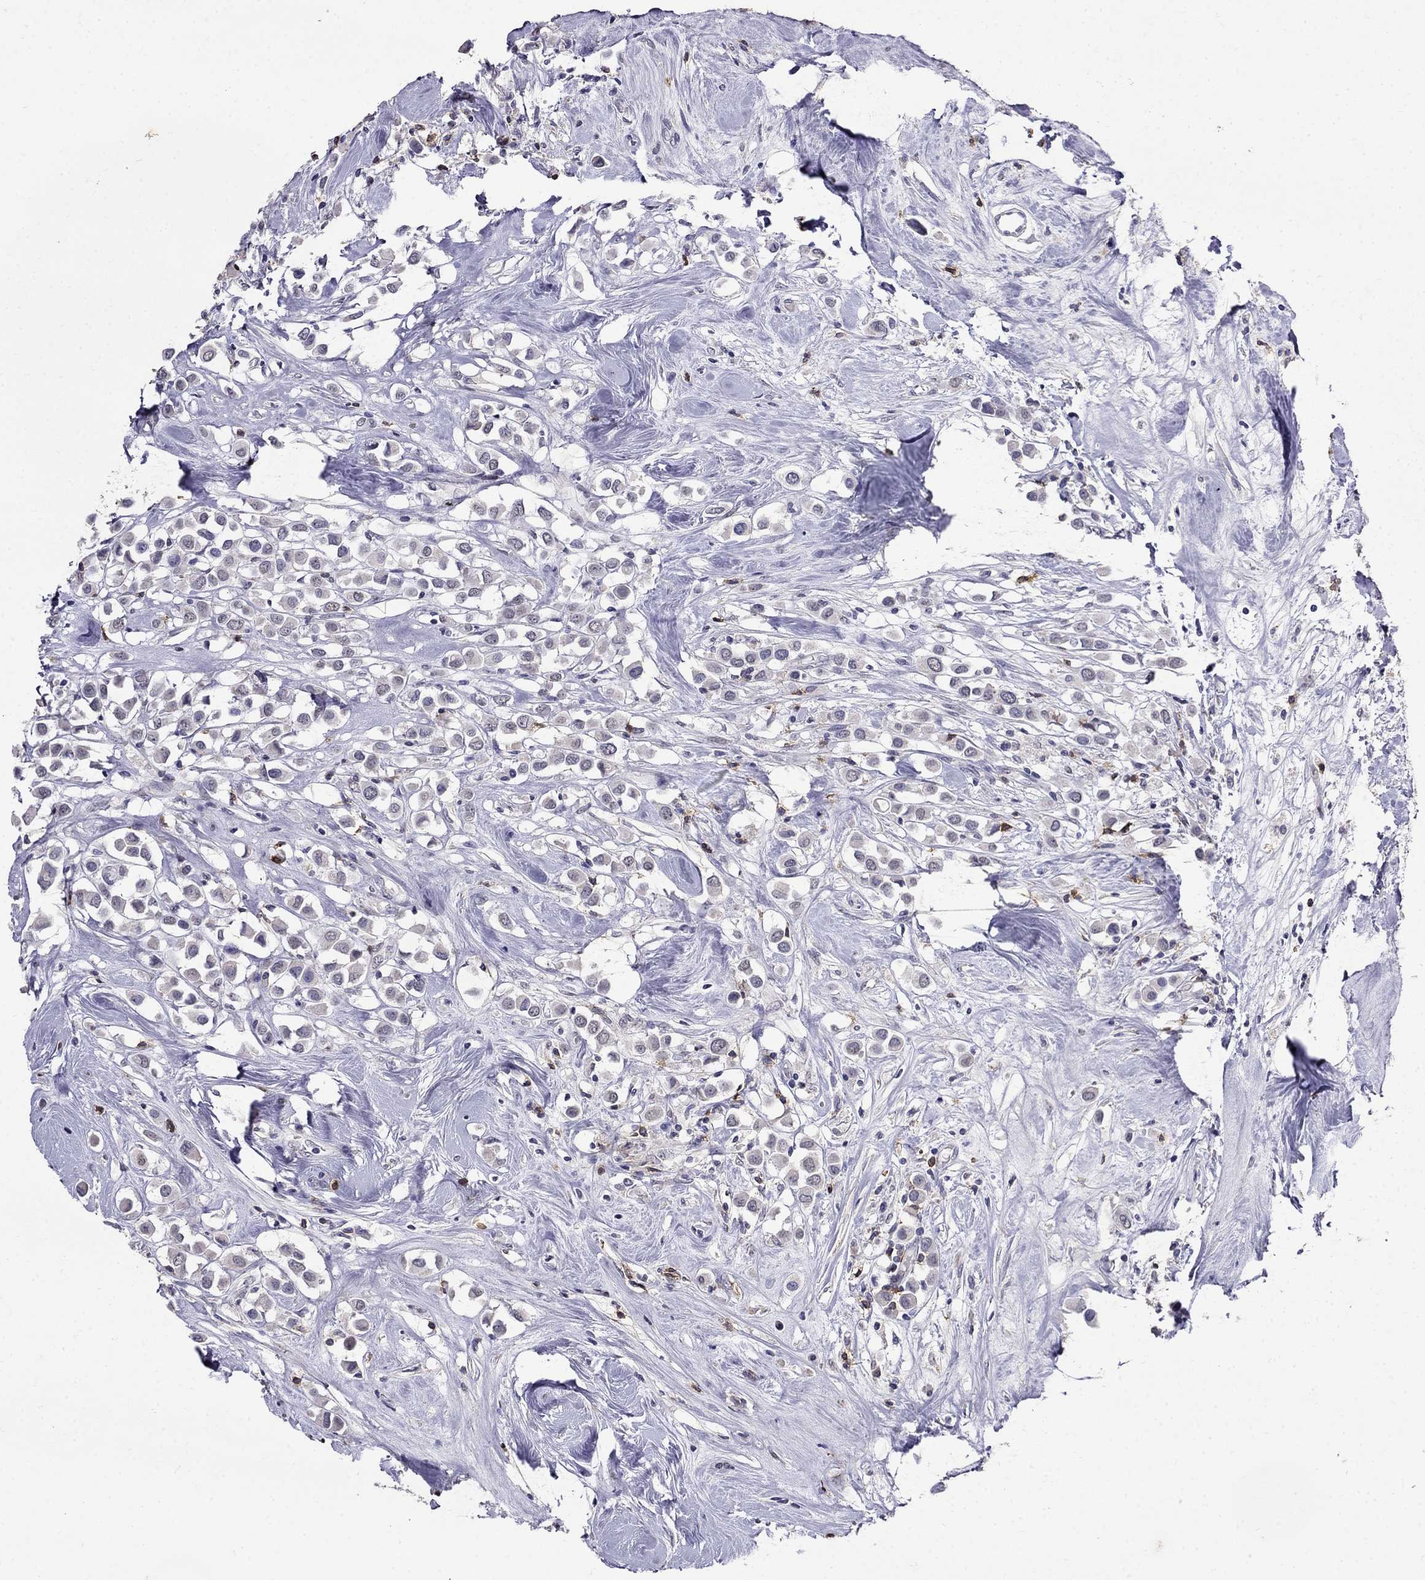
{"staining": {"intensity": "negative", "quantity": "none", "location": "none"}, "tissue": "breast cancer", "cell_type": "Tumor cells", "image_type": "cancer", "snomed": [{"axis": "morphology", "description": "Duct carcinoma"}, {"axis": "topography", "description": "Breast"}], "caption": "High power microscopy histopathology image of an IHC image of breast cancer (infiltrating ductal carcinoma), revealing no significant expression in tumor cells.", "gene": "CD8B", "patient": {"sex": "female", "age": 61}}